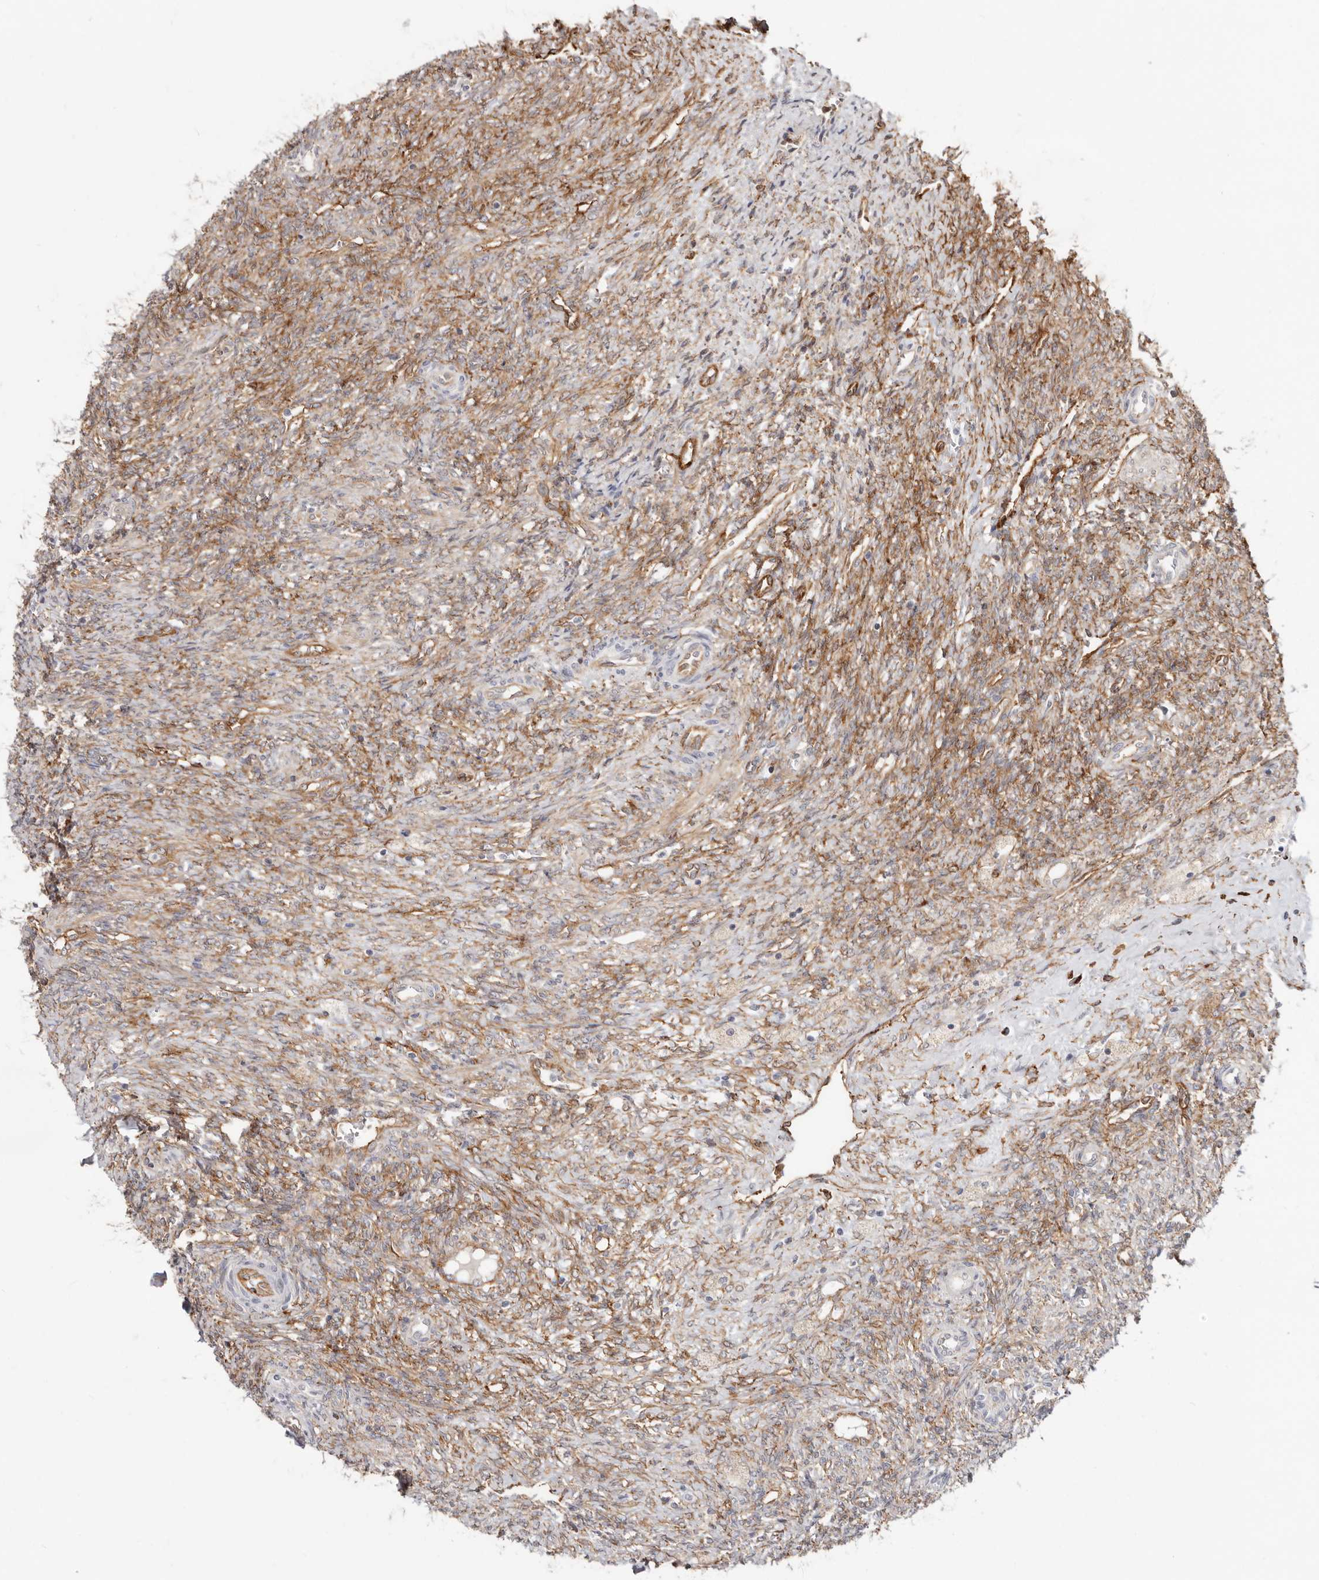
{"staining": {"intensity": "moderate", "quantity": ">75%", "location": "cytoplasmic/membranous"}, "tissue": "ovary", "cell_type": "Ovarian stroma cells", "image_type": "normal", "snomed": [{"axis": "morphology", "description": "Normal tissue, NOS"}, {"axis": "topography", "description": "Ovary"}], "caption": "Protein expression analysis of unremarkable human ovary reveals moderate cytoplasmic/membranous staining in approximately >75% of ovarian stroma cells.", "gene": "SZT2", "patient": {"sex": "female", "age": 41}}